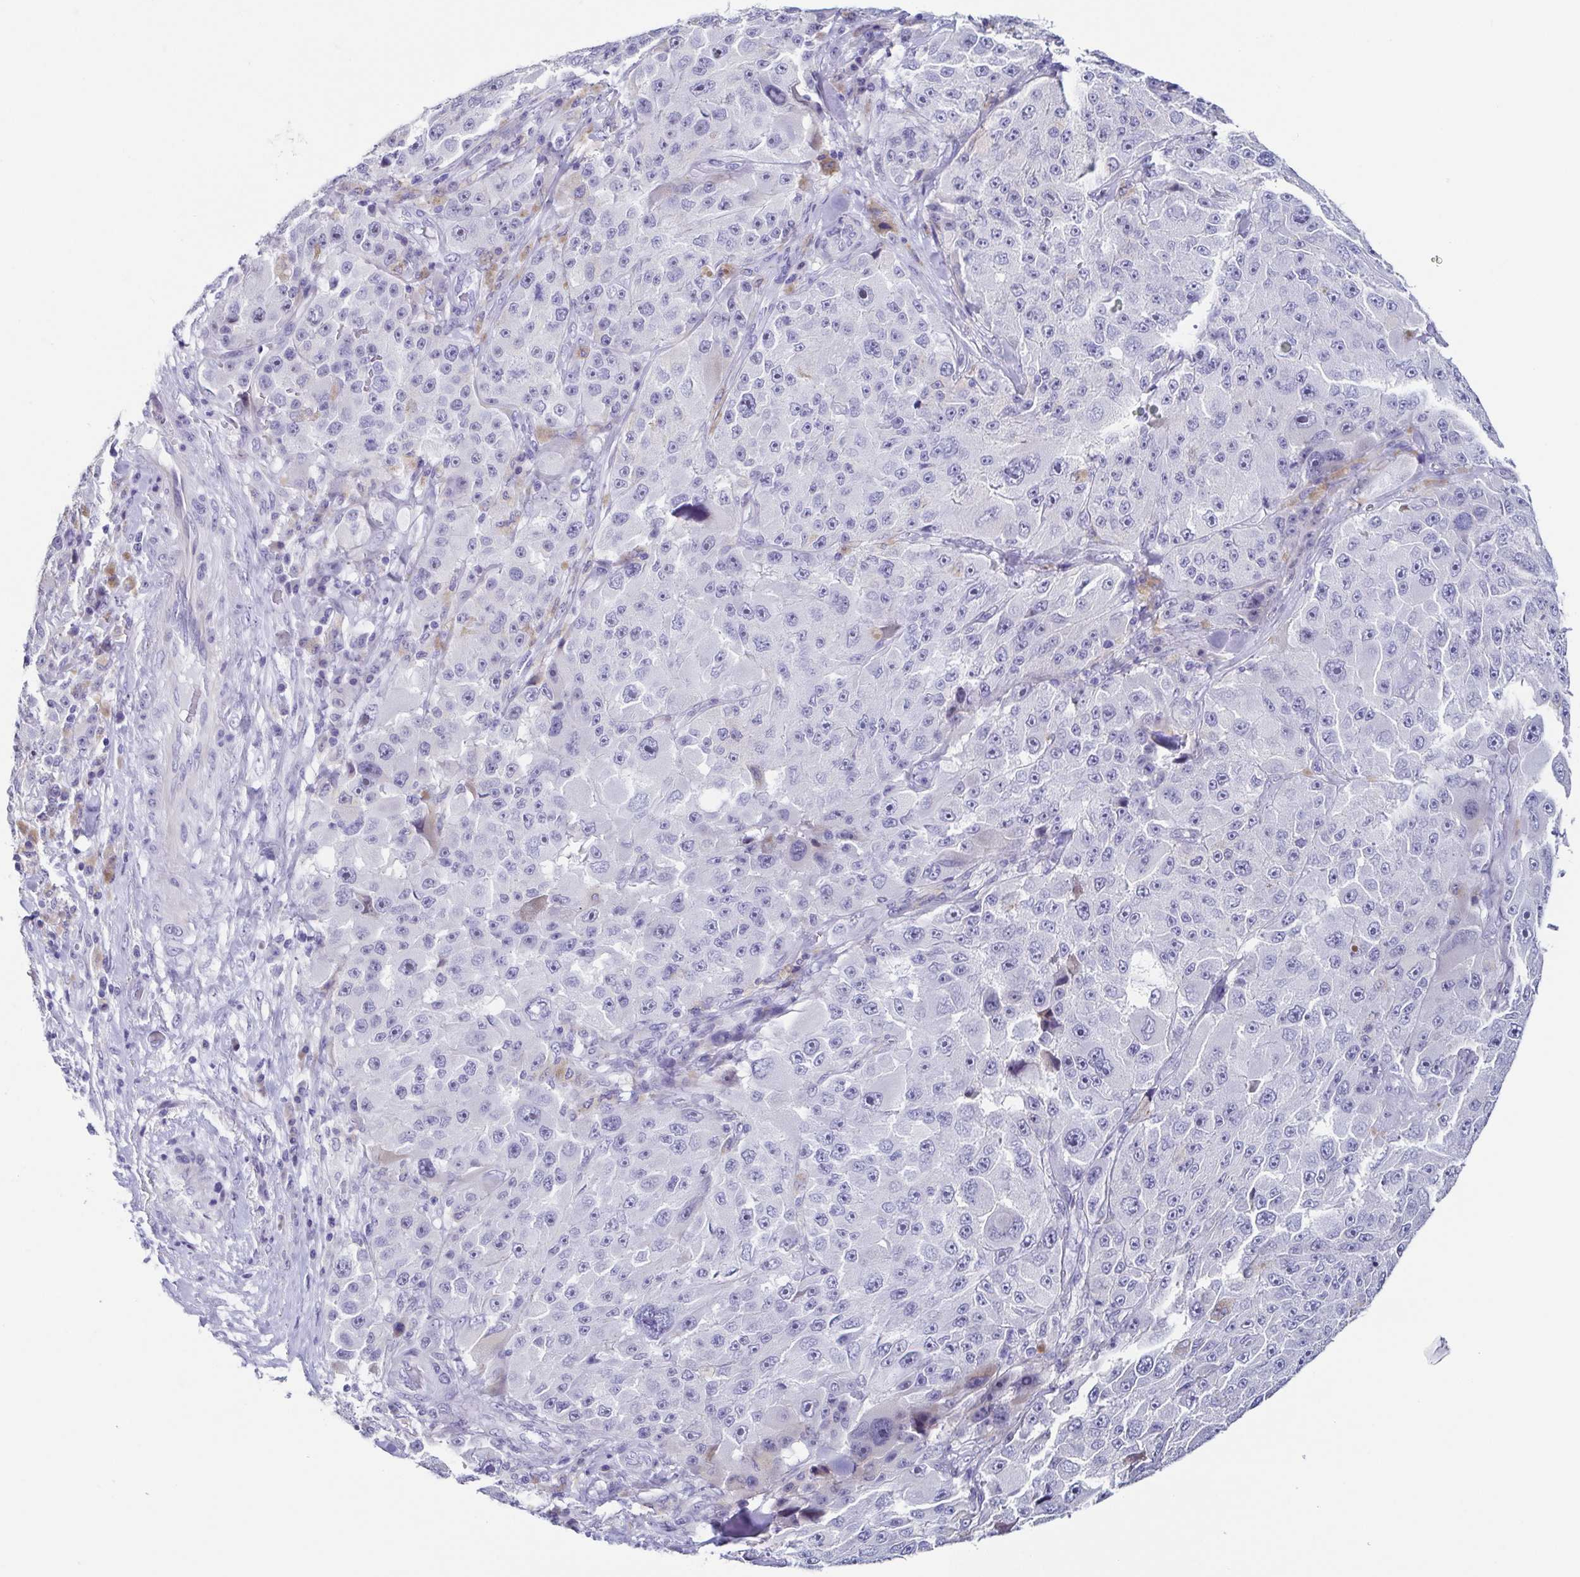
{"staining": {"intensity": "negative", "quantity": "none", "location": "none"}, "tissue": "melanoma", "cell_type": "Tumor cells", "image_type": "cancer", "snomed": [{"axis": "morphology", "description": "Malignant melanoma, Metastatic site"}, {"axis": "topography", "description": "Lymph node"}], "caption": "This is an IHC image of malignant melanoma (metastatic site). There is no staining in tumor cells.", "gene": "TNNT2", "patient": {"sex": "male", "age": 62}}